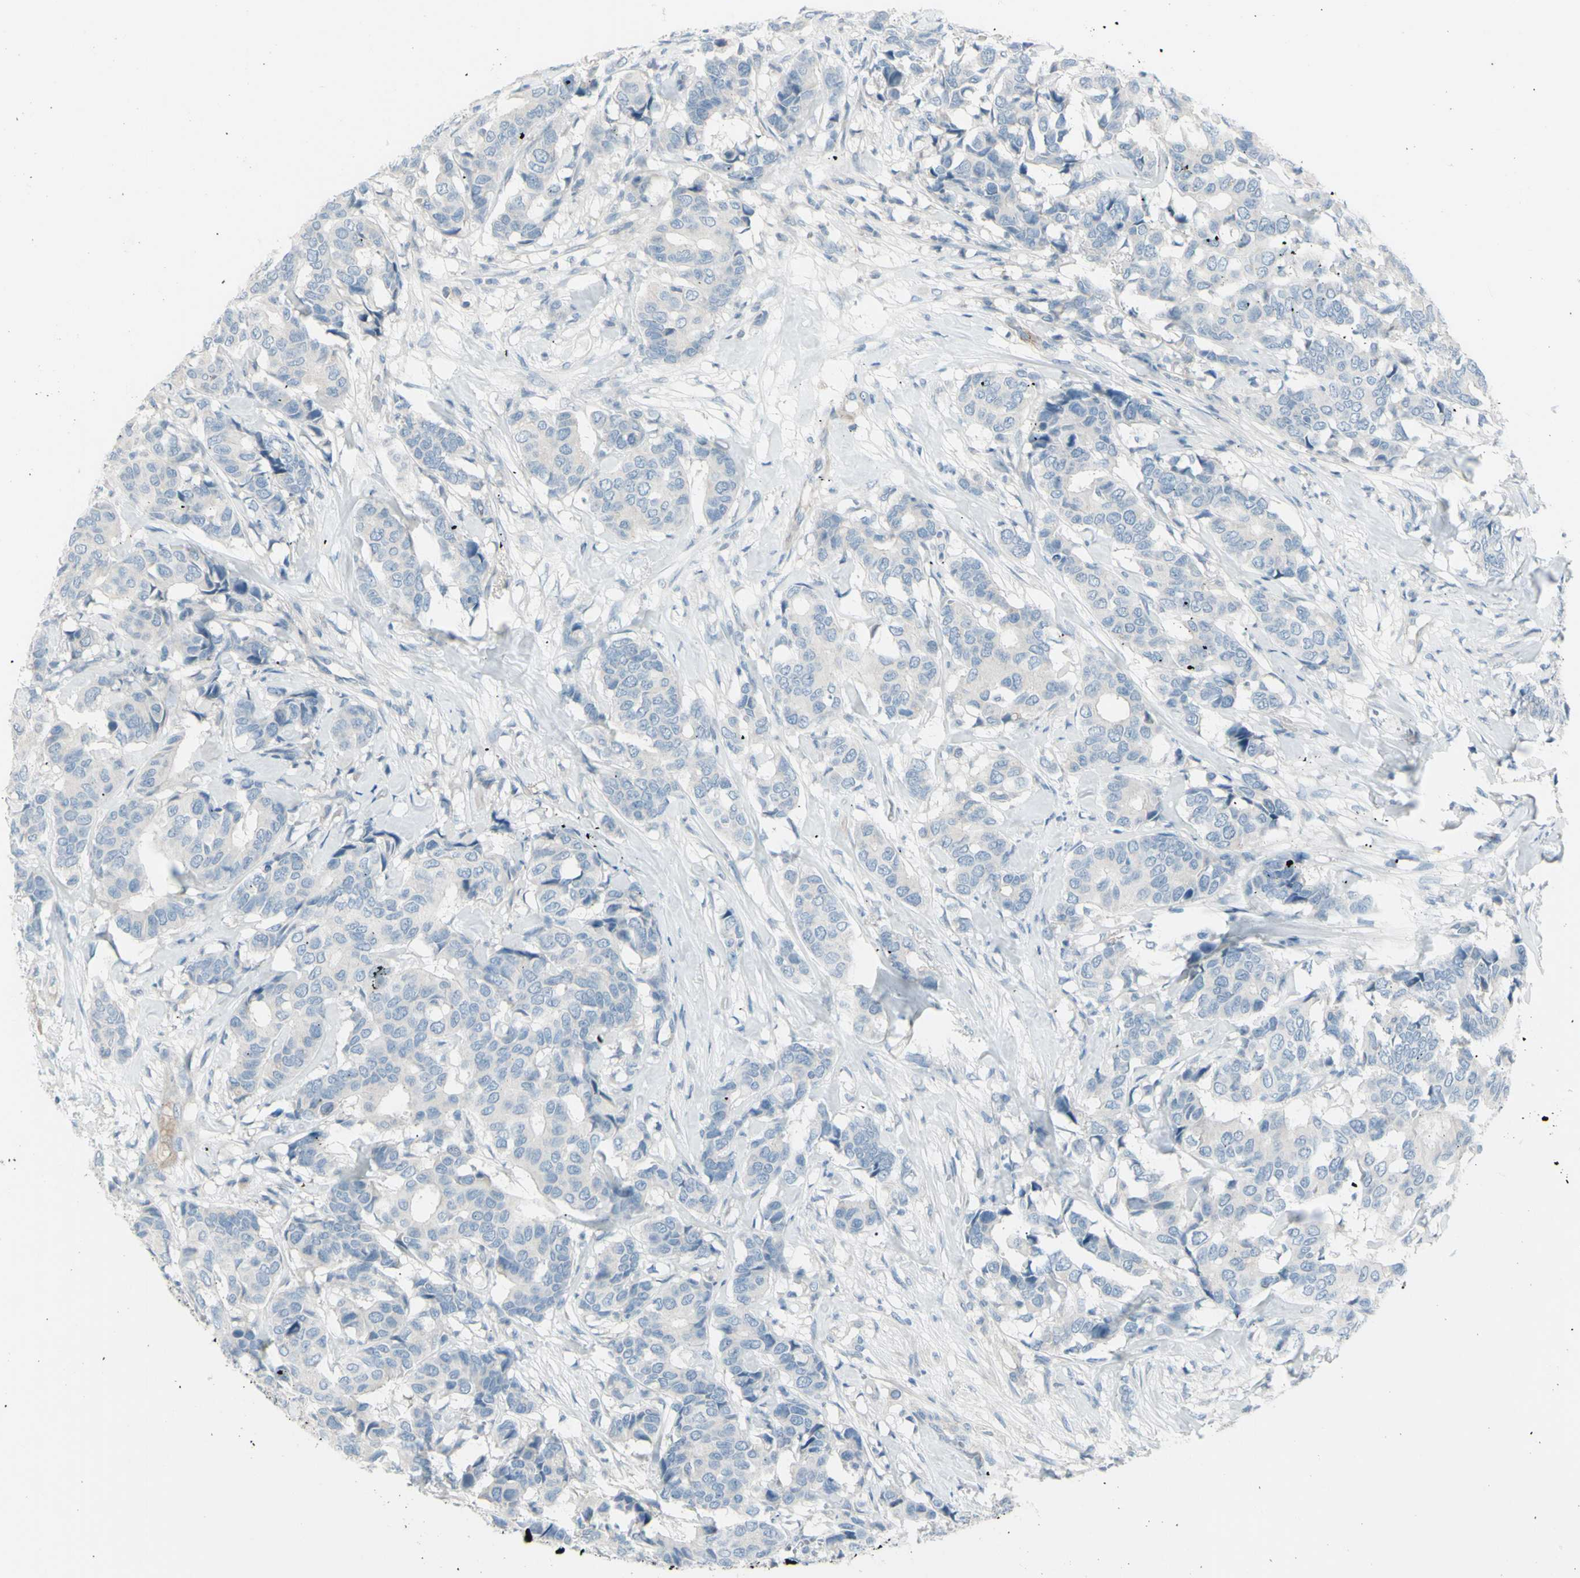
{"staining": {"intensity": "negative", "quantity": "none", "location": "none"}, "tissue": "breast cancer", "cell_type": "Tumor cells", "image_type": "cancer", "snomed": [{"axis": "morphology", "description": "Duct carcinoma"}, {"axis": "topography", "description": "Breast"}], "caption": "Immunohistochemistry of human breast infiltrating ductal carcinoma demonstrates no positivity in tumor cells.", "gene": "GPR34", "patient": {"sex": "female", "age": 87}}